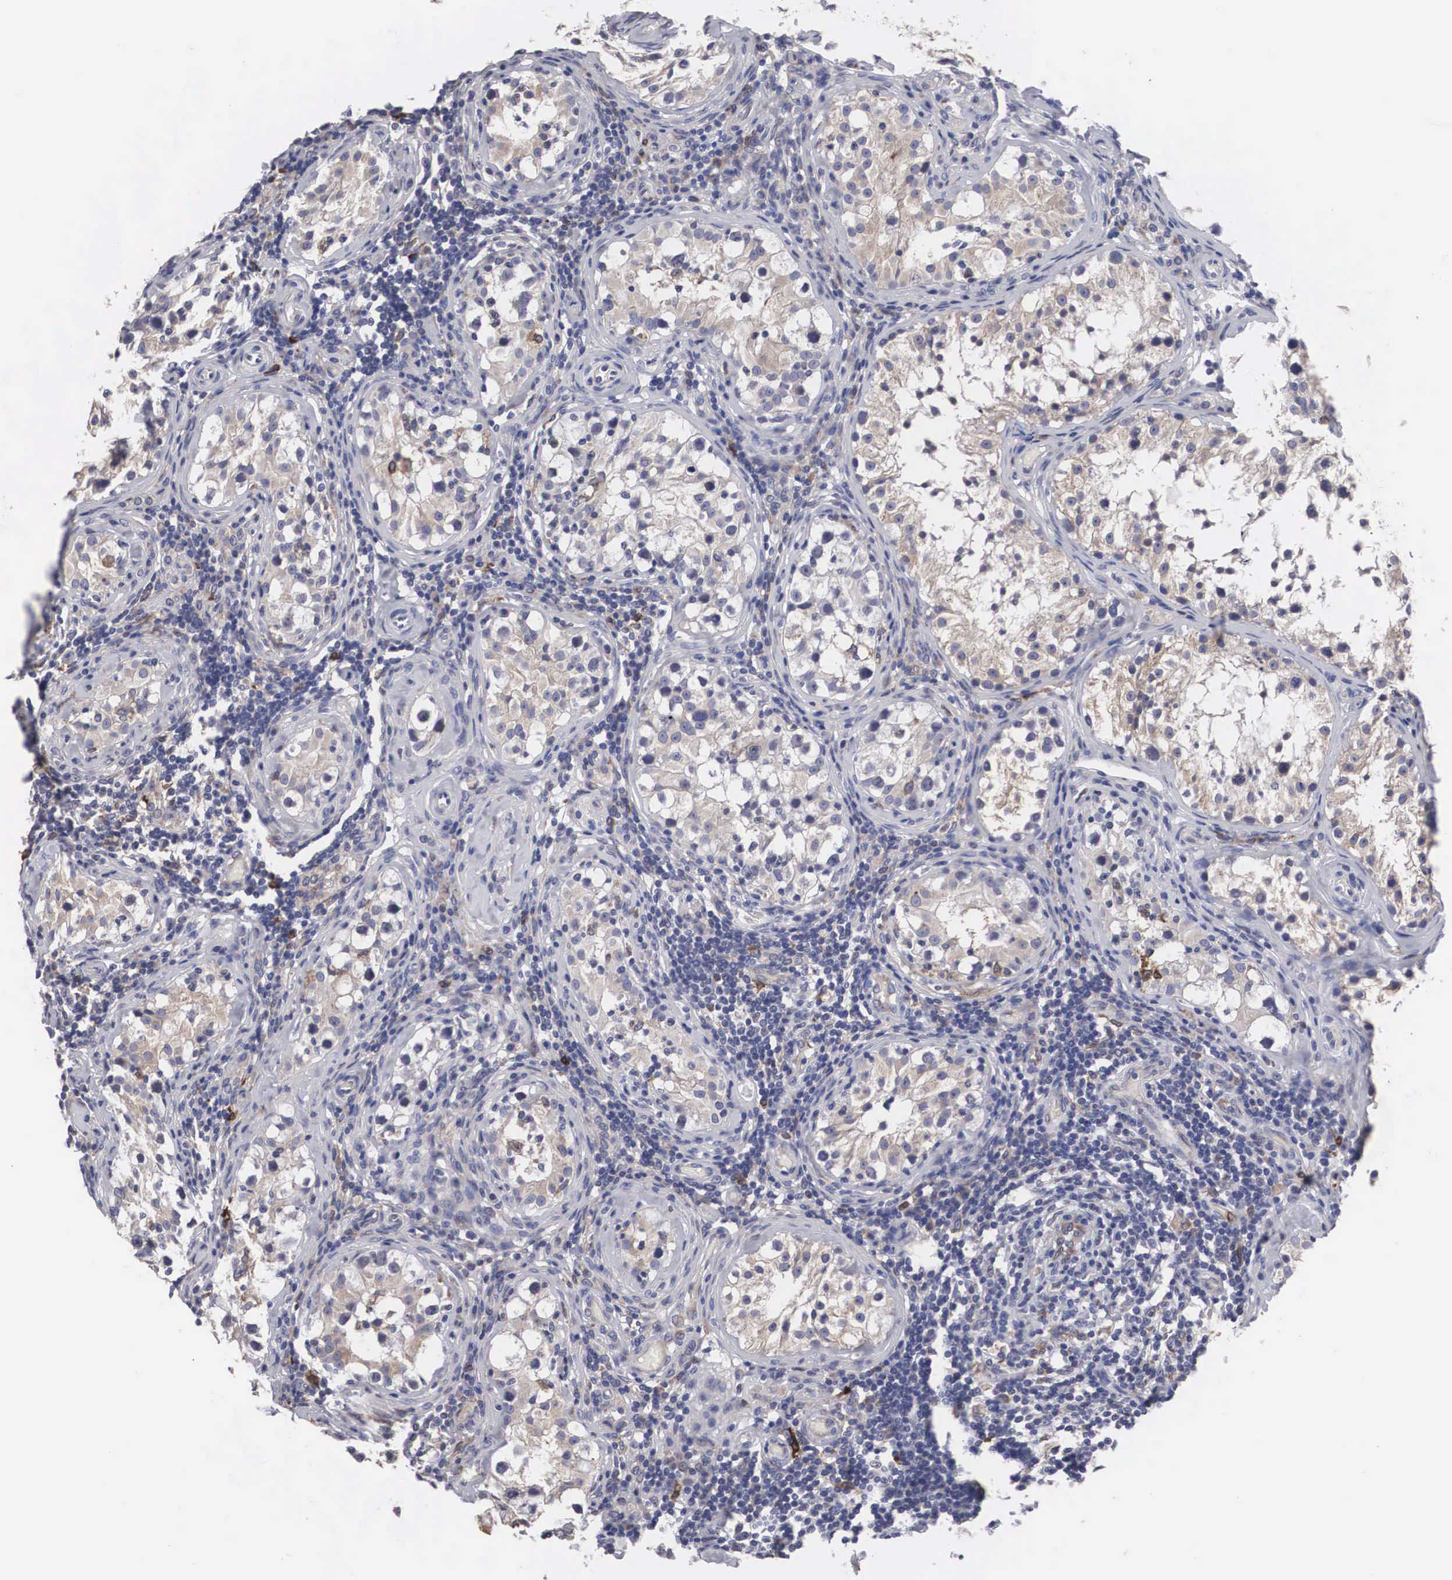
{"staining": {"intensity": "weak", "quantity": "25%-75%", "location": "cytoplasmic/membranous"}, "tissue": "testis", "cell_type": "Cells in seminiferous ducts", "image_type": "normal", "snomed": [{"axis": "morphology", "description": "Normal tissue, NOS"}, {"axis": "topography", "description": "Testis"}], "caption": "IHC photomicrograph of unremarkable testis stained for a protein (brown), which exhibits low levels of weak cytoplasmic/membranous expression in approximately 25%-75% of cells in seminiferous ducts.", "gene": "HMOX1", "patient": {"sex": "male", "age": 24}}